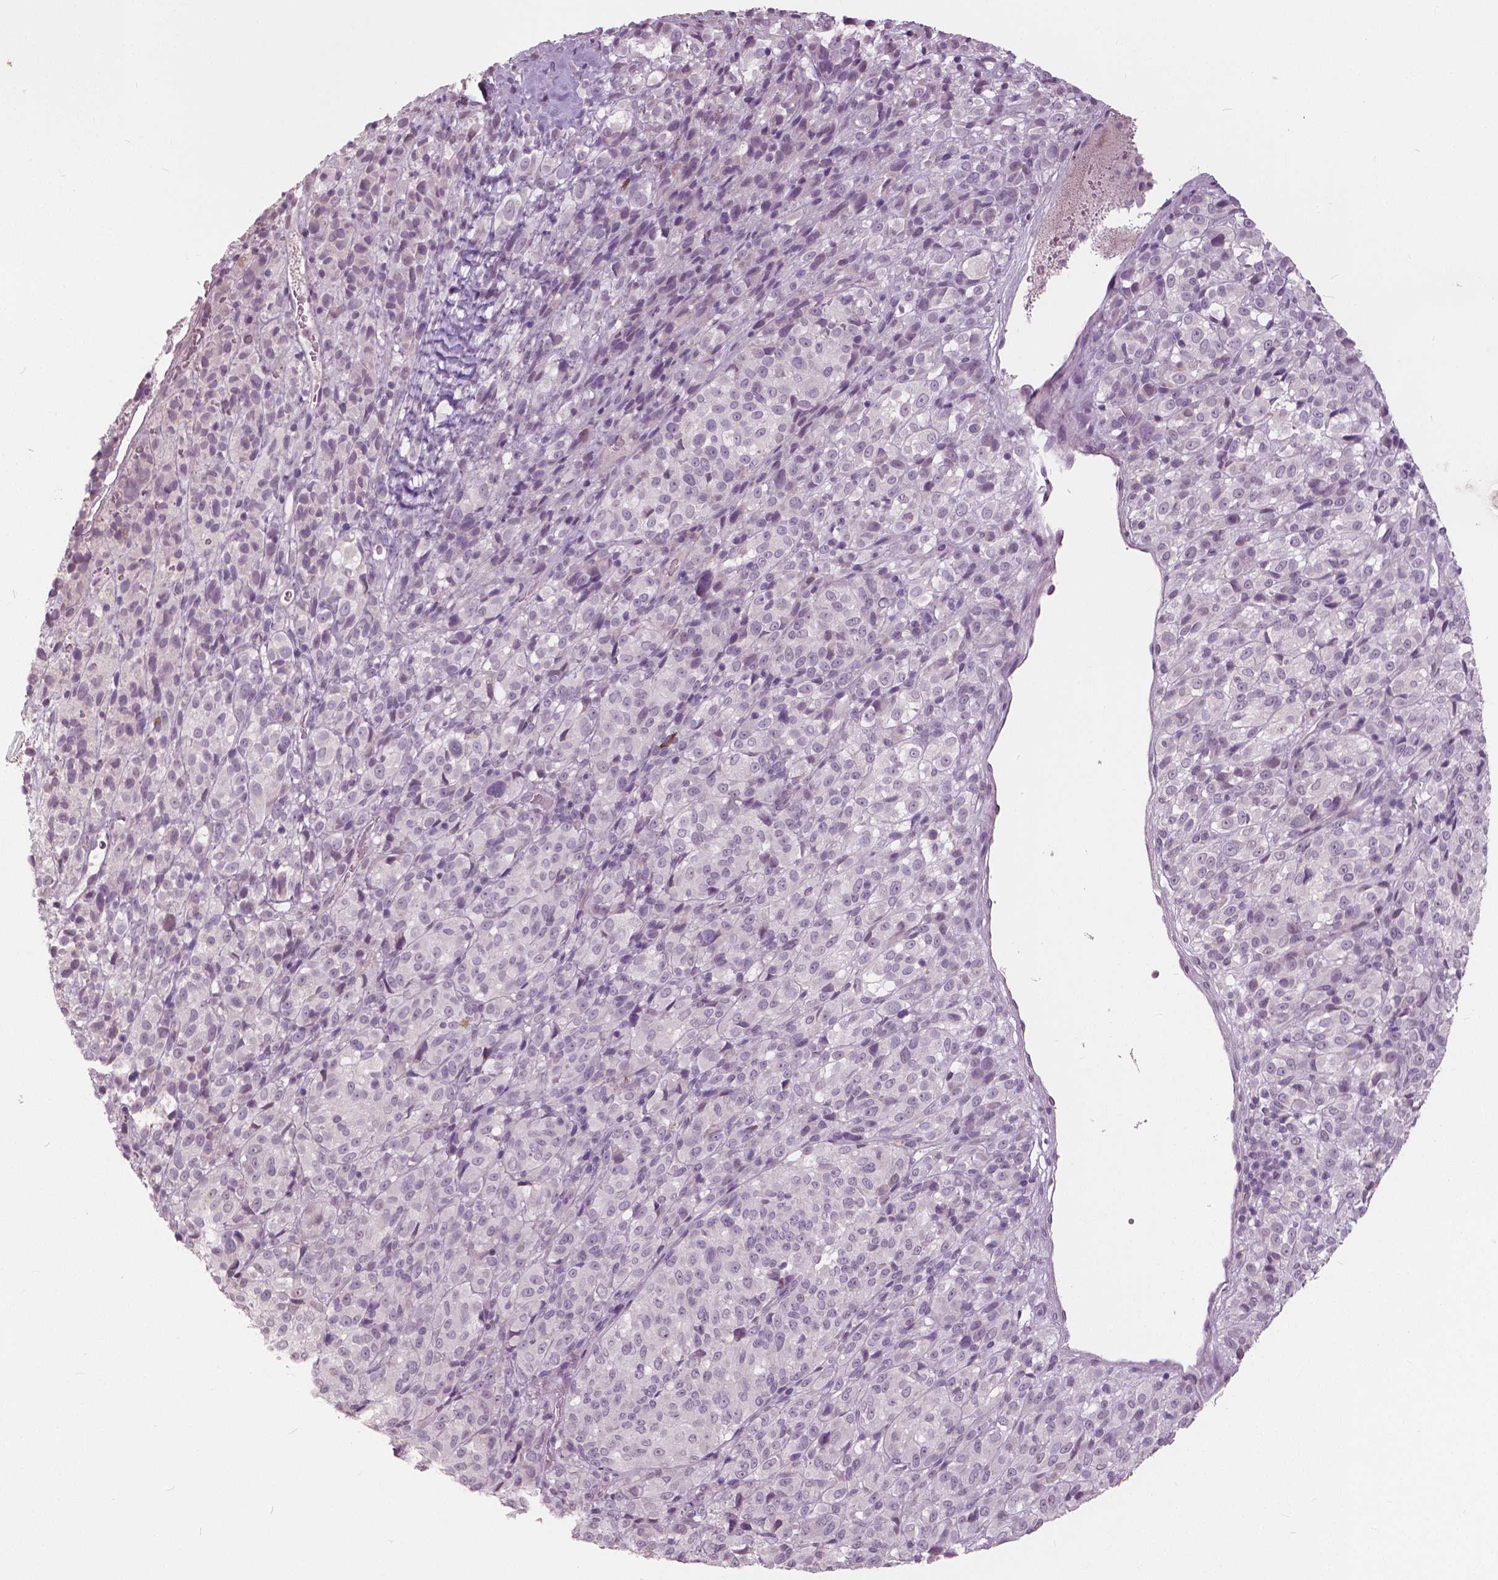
{"staining": {"intensity": "negative", "quantity": "none", "location": "none"}, "tissue": "melanoma", "cell_type": "Tumor cells", "image_type": "cancer", "snomed": [{"axis": "morphology", "description": "Malignant melanoma, Metastatic site"}, {"axis": "topography", "description": "Brain"}], "caption": "Photomicrograph shows no protein staining in tumor cells of melanoma tissue.", "gene": "NANOG", "patient": {"sex": "female", "age": 56}}